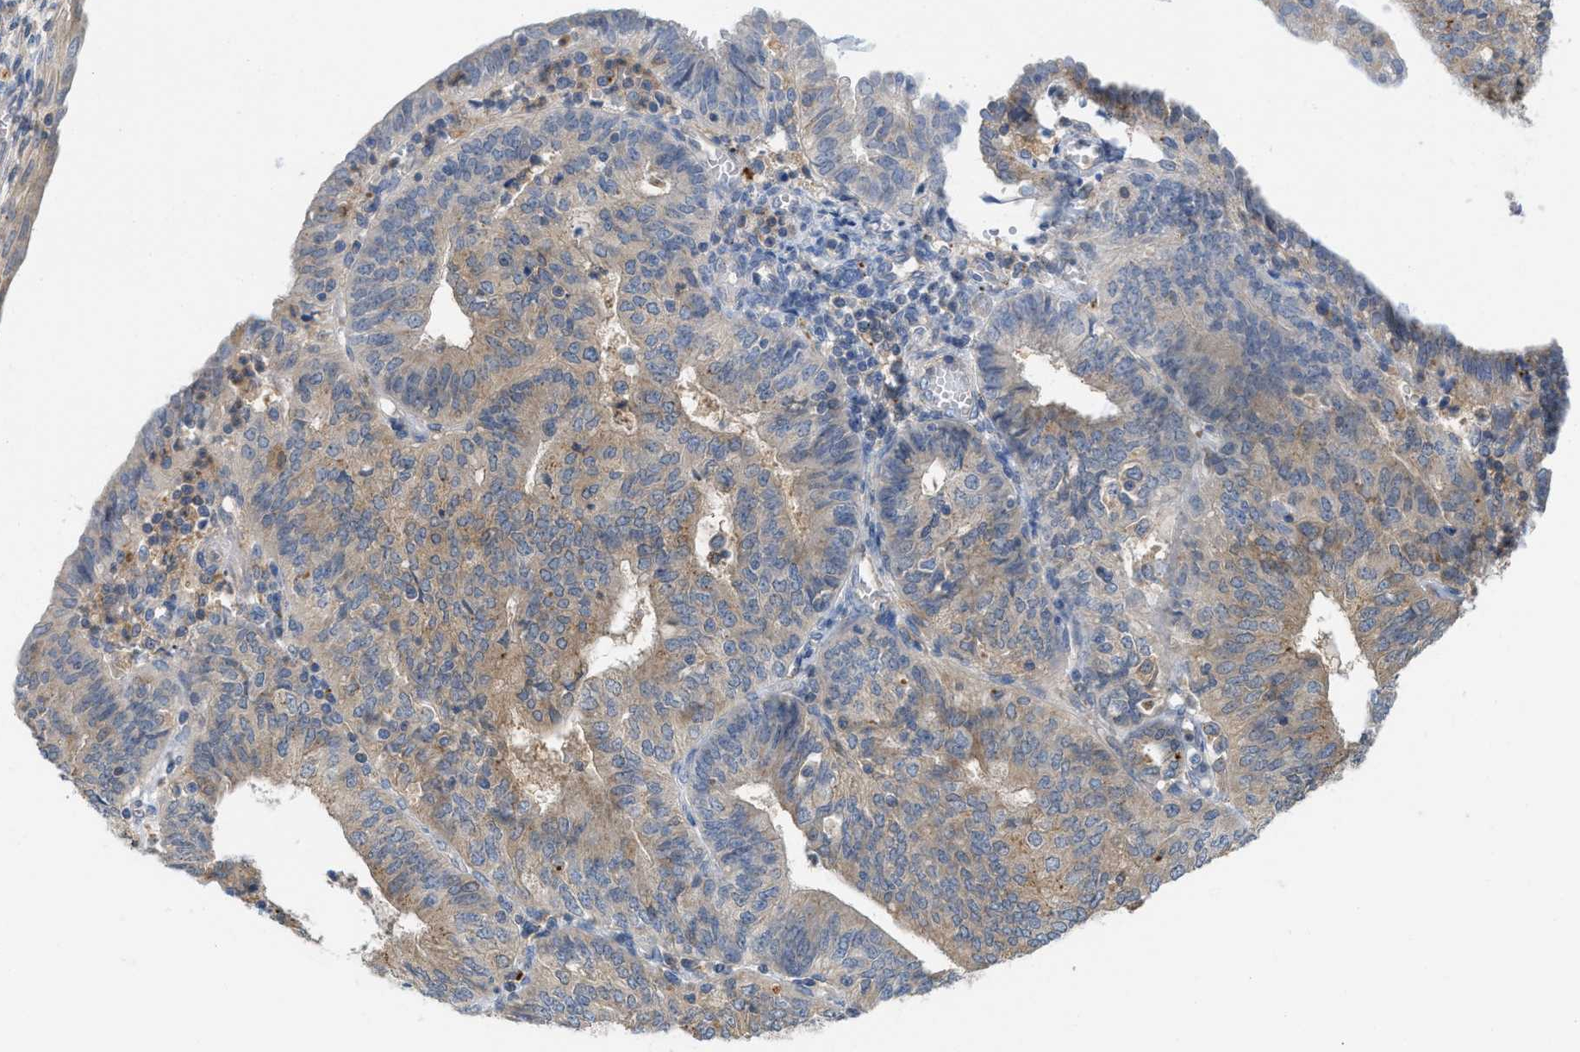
{"staining": {"intensity": "weak", "quantity": ">75%", "location": "cytoplasmic/membranous"}, "tissue": "endometrial cancer", "cell_type": "Tumor cells", "image_type": "cancer", "snomed": [{"axis": "morphology", "description": "Adenocarcinoma, NOS"}, {"axis": "topography", "description": "Endometrium"}], "caption": "About >75% of tumor cells in human endometrial cancer (adenocarcinoma) display weak cytoplasmic/membranous protein expression as visualized by brown immunohistochemical staining.", "gene": "CSTB", "patient": {"sex": "female", "age": 58}}